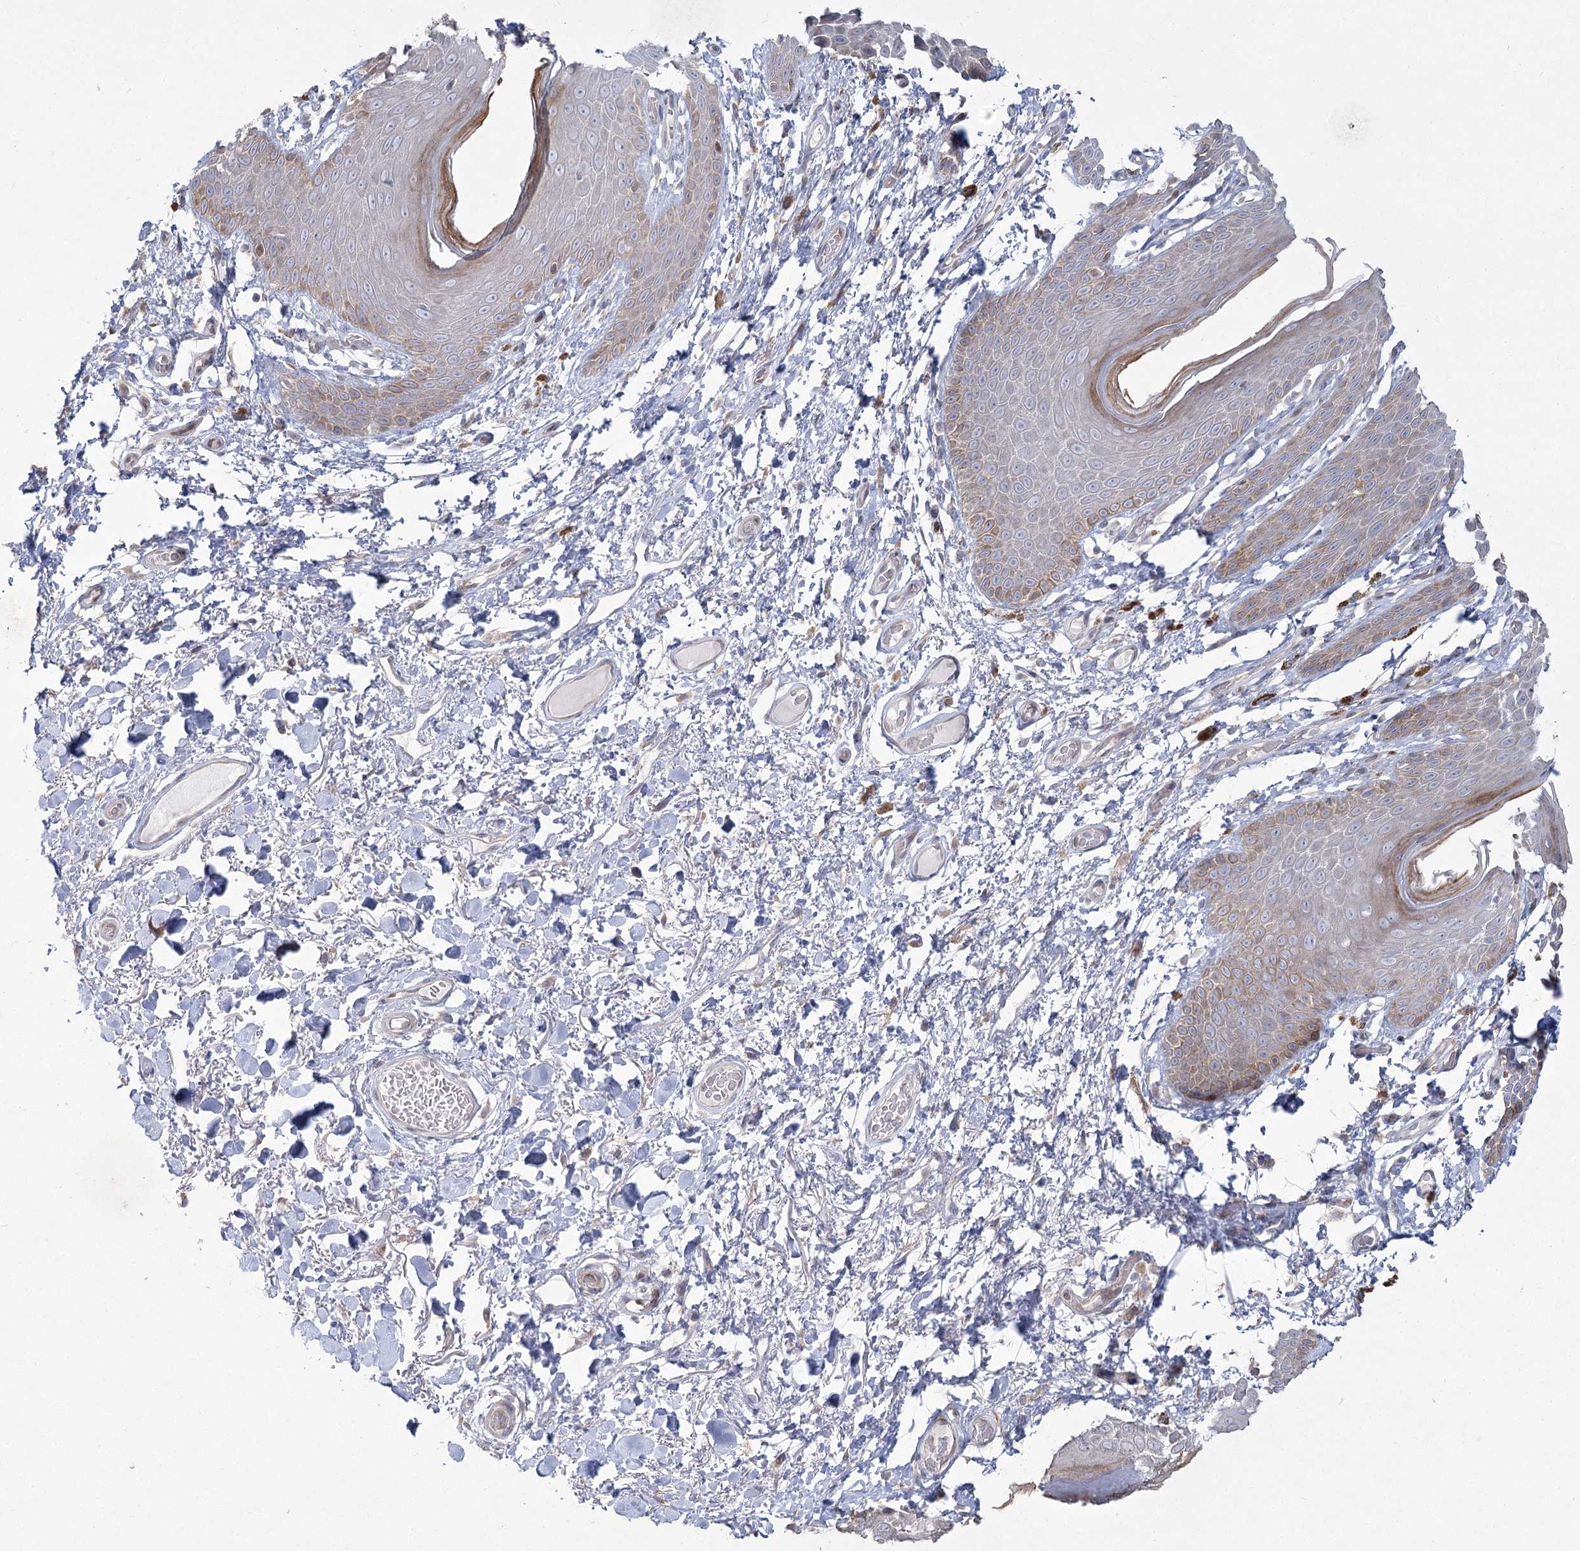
{"staining": {"intensity": "moderate", "quantity": "<25%", "location": "cytoplasmic/membranous"}, "tissue": "skin", "cell_type": "Epidermal cells", "image_type": "normal", "snomed": [{"axis": "morphology", "description": "Normal tissue, NOS"}, {"axis": "topography", "description": "Anal"}], "caption": "Immunohistochemistry (IHC) of normal human skin exhibits low levels of moderate cytoplasmic/membranous expression in approximately <25% of epidermal cells. (IHC, brightfield microscopy, high magnification).", "gene": "CAMTA1", "patient": {"sex": "male", "age": 74}}